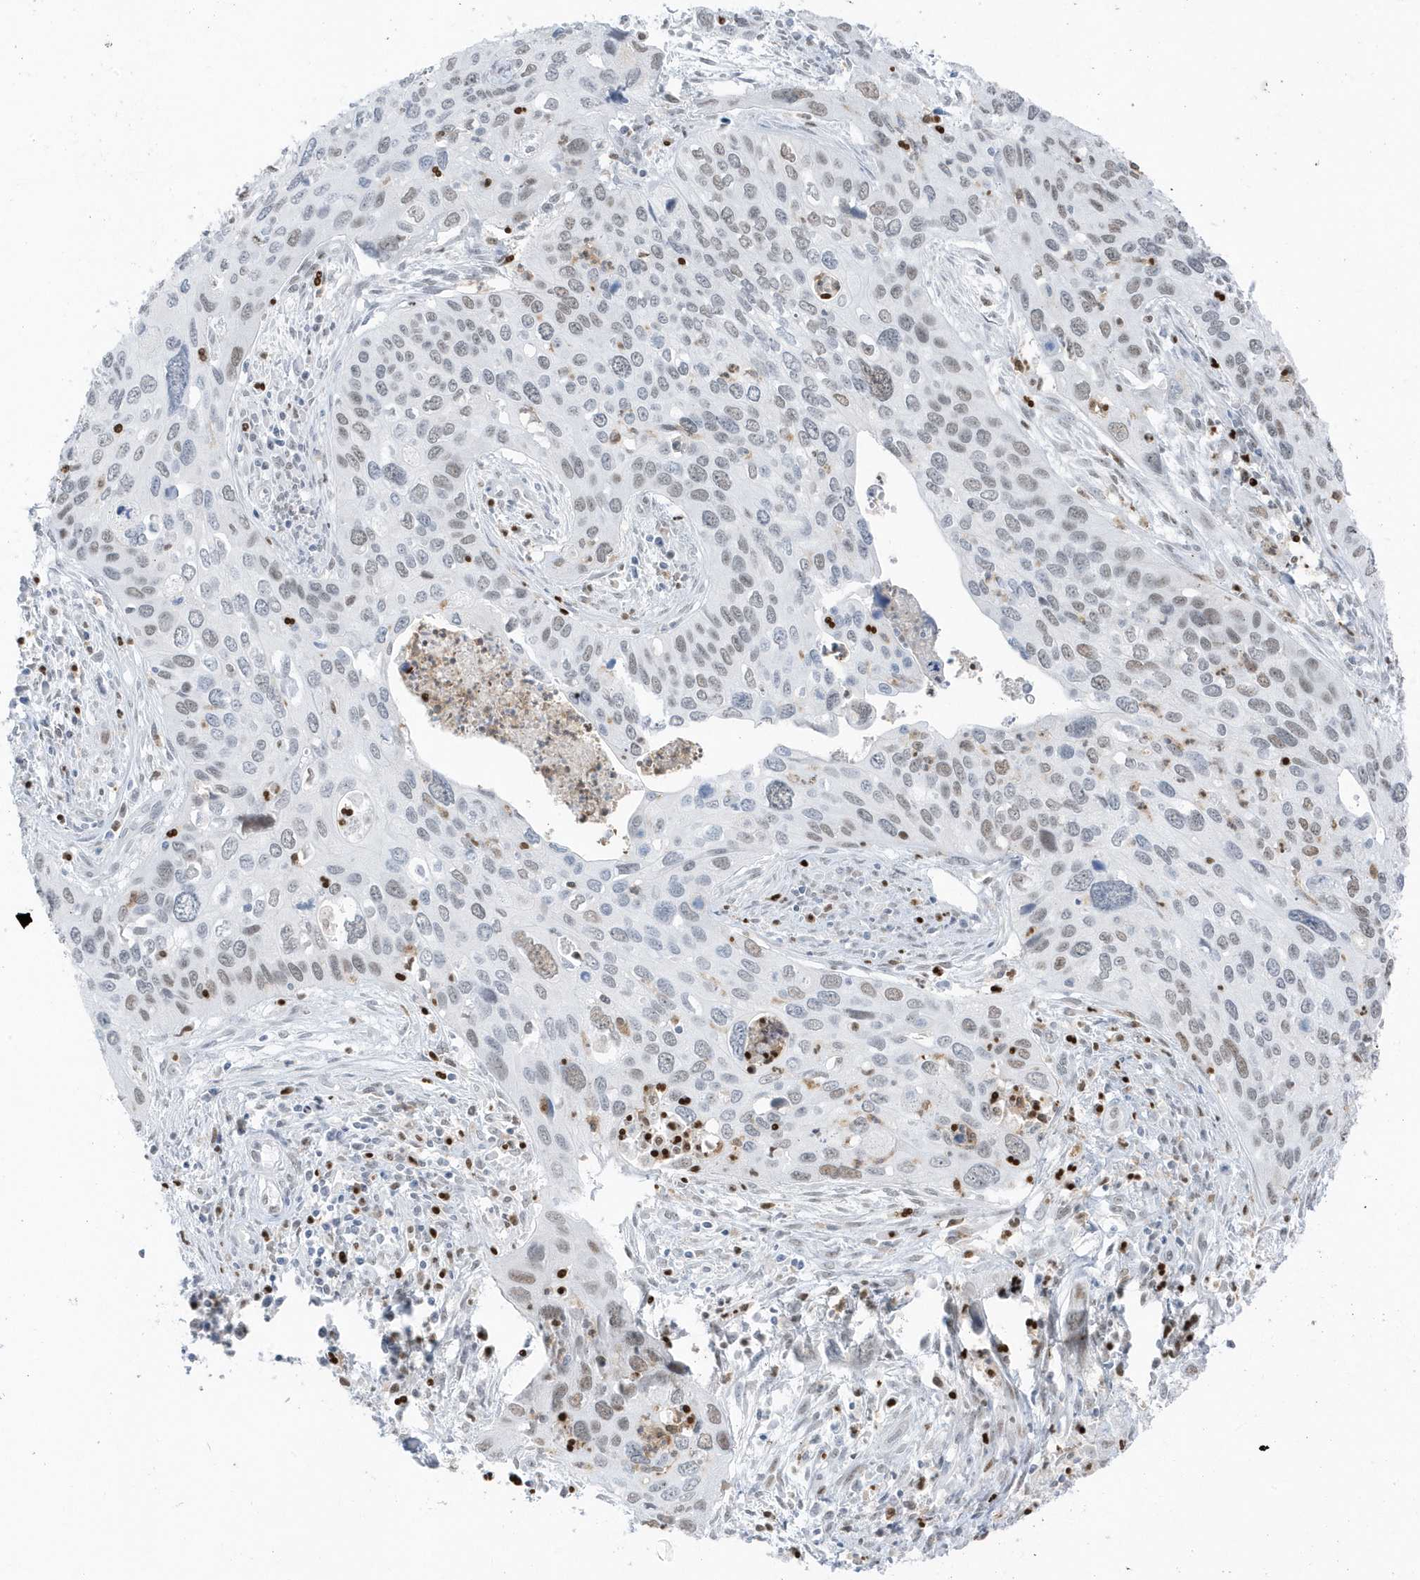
{"staining": {"intensity": "weak", "quantity": "25%-75%", "location": "nuclear"}, "tissue": "cervical cancer", "cell_type": "Tumor cells", "image_type": "cancer", "snomed": [{"axis": "morphology", "description": "Squamous cell carcinoma, NOS"}, {"axis": "topography", "description": "Cervix"}], "caption": "IHC histopathology image of neoplastic tissue: human cervical squamous cell carcinoma stained using immunohistochemistry exhibits low levels of weak protein expression localized specifically in the nuclear of tumor cells, appearing as a nuclear brown color.", "gene": "SMIM34", "patient": {"sex": "female", "age": 55}}